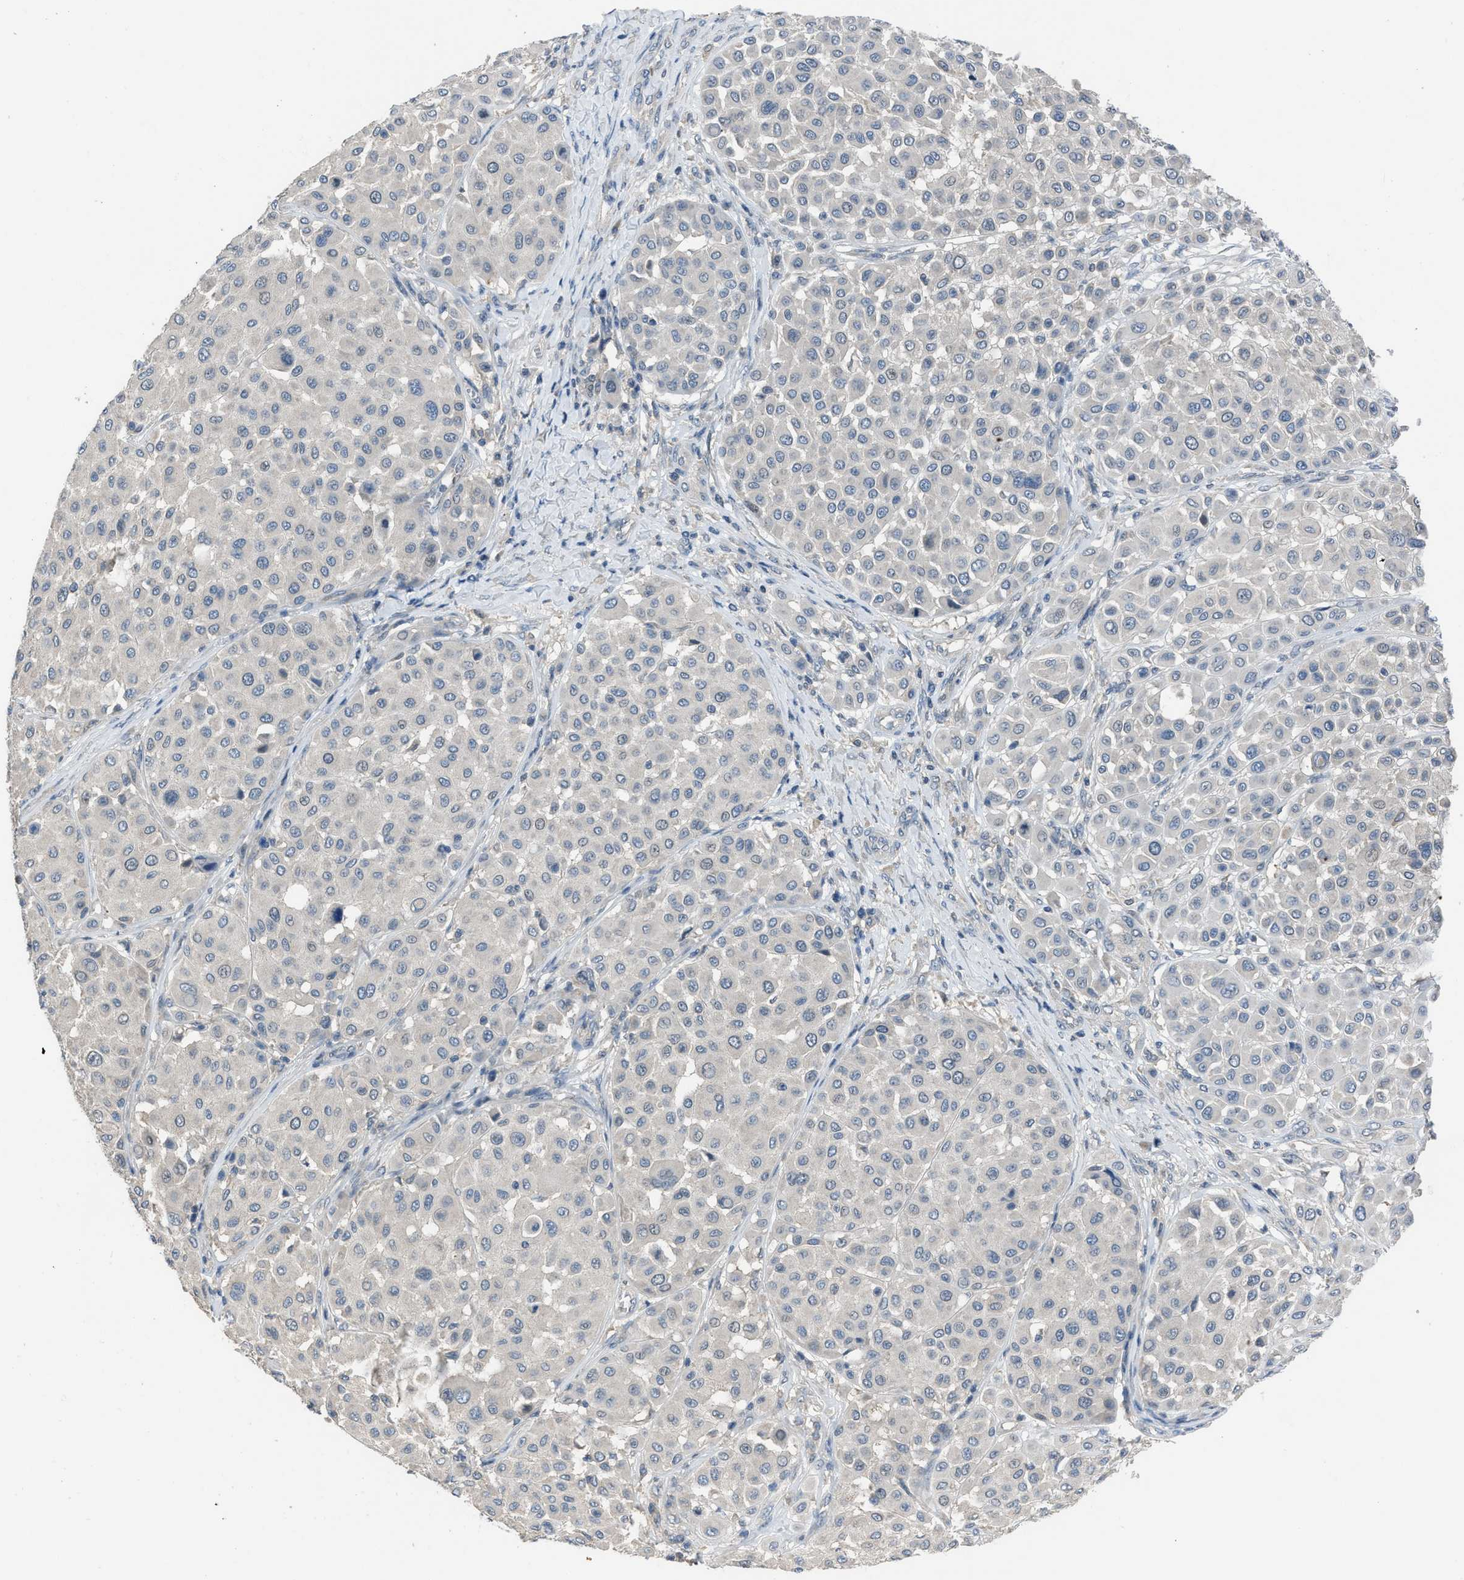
{"staining": {"intensity": "weak", "quantity": "<25%", "location": "nuclear"}, "tissue": "melanoma", "cell_type": "Tumor cells", "image_type": "cancer", "snomed": [{"axis": "morphology", "description": "Malignant melanoma, Metastatic site"}, {"axis": "topography", "description": "Soft tissue"}], "caption": "There is no significant positivity in tumor cells of malignant melanoma (metastatic site). Brightfield microscopy of immunohistochemistry stained with DAB (3,3'-diaminobenzidine) (brown) and hematoxylin (blue), captured at high magnification.", "gene": "MIS18A", "patient": {"sex": "male", "age": 41}}